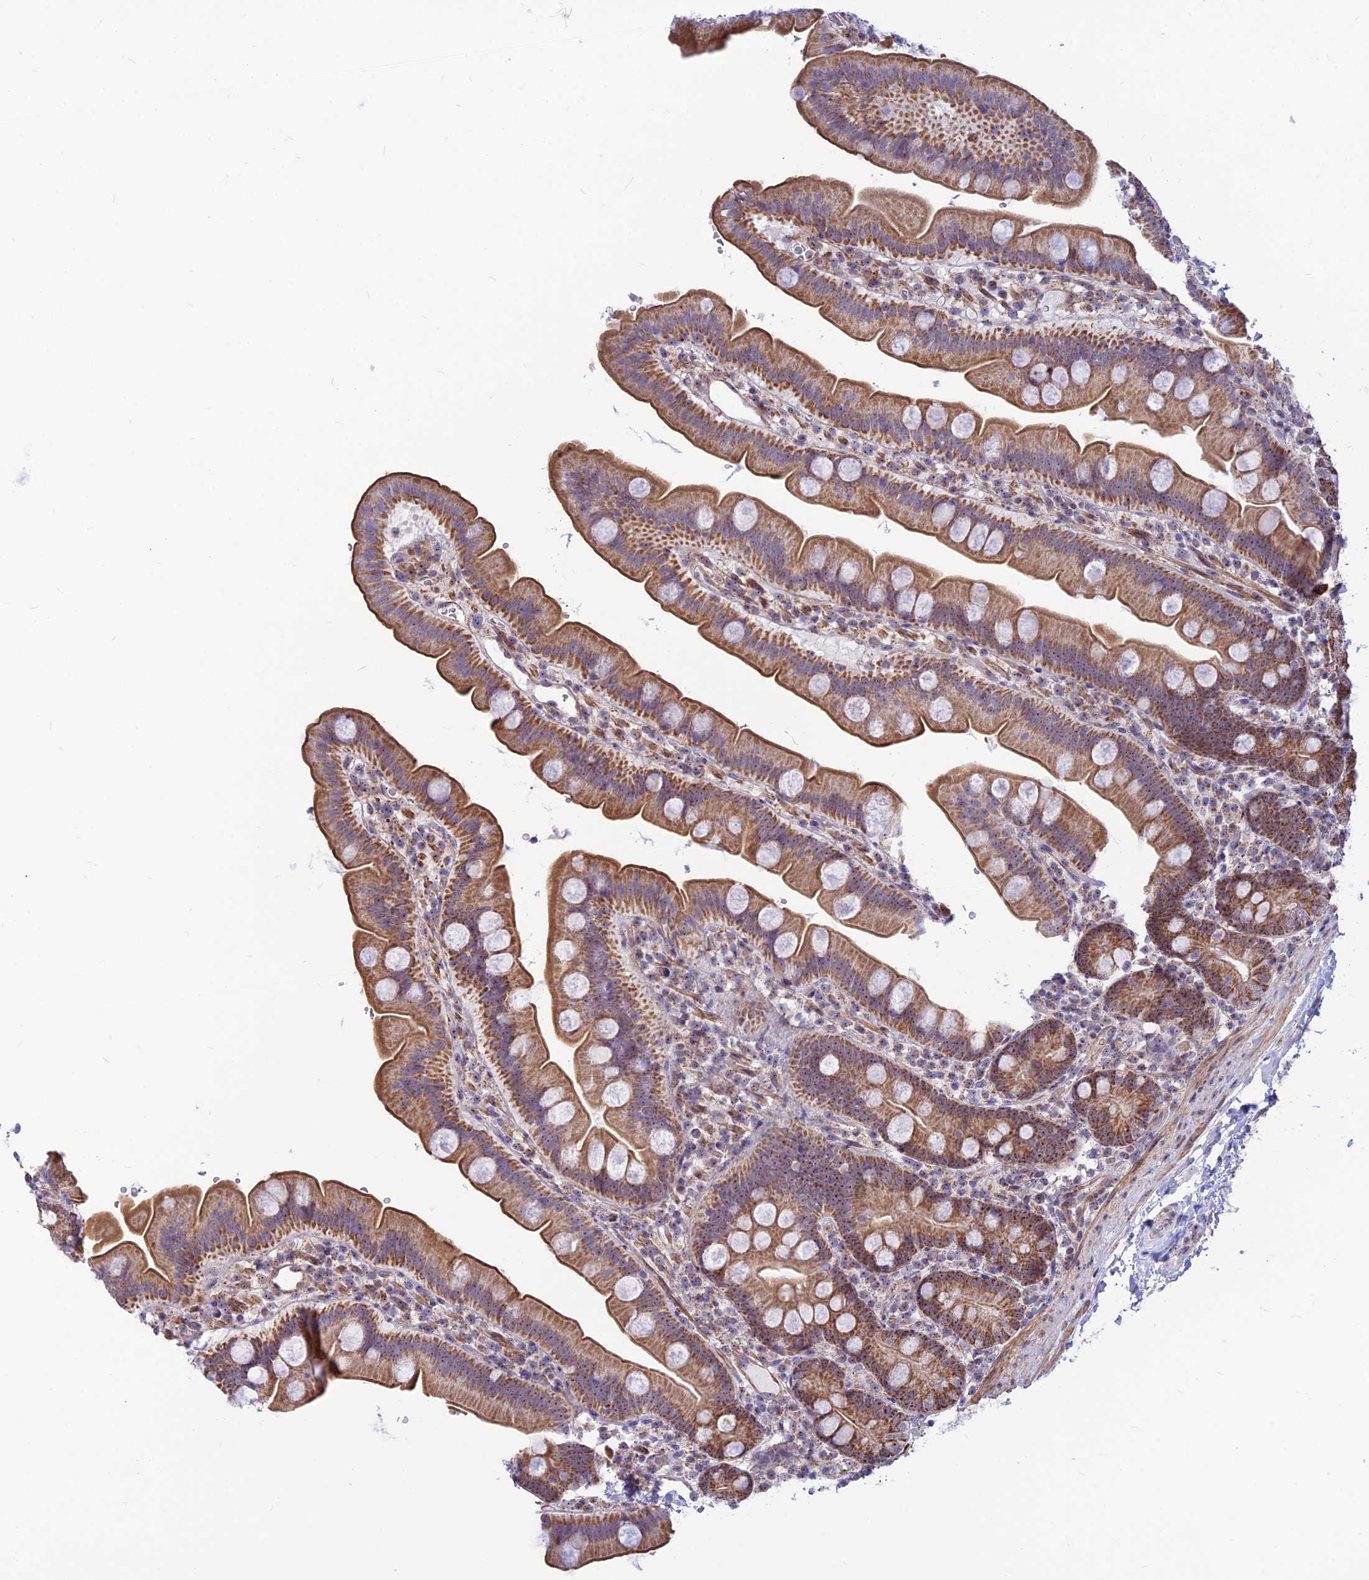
{"staining": {"intensity": "moderate", "quantity": ">75%", "location": "cytoplasmic/membranous,nuclear"}, "tissue": "small intestine", "cell_type": "Glandular cells", "image_type": "normal", "snomed": [{"axis": "morphology", "description": "Normal tissue, NOS"}, {"axis": "topography", "description": "Small intestine"}], "caption": "The photomicrograph displays immunohistochemical staining of unremarkable small intestine. There is moderate cytoplasmic/membranous,nuclear positivity is seen in approximately >75% of glandular cells. The staining was performed using DAB to visualize the protein expression in brown, while the nuclei were stained in blue with hematoxylin (Magnification: 20x).", "gene": "POLR1G", "patient": {"sex": "female", "age": 68}}